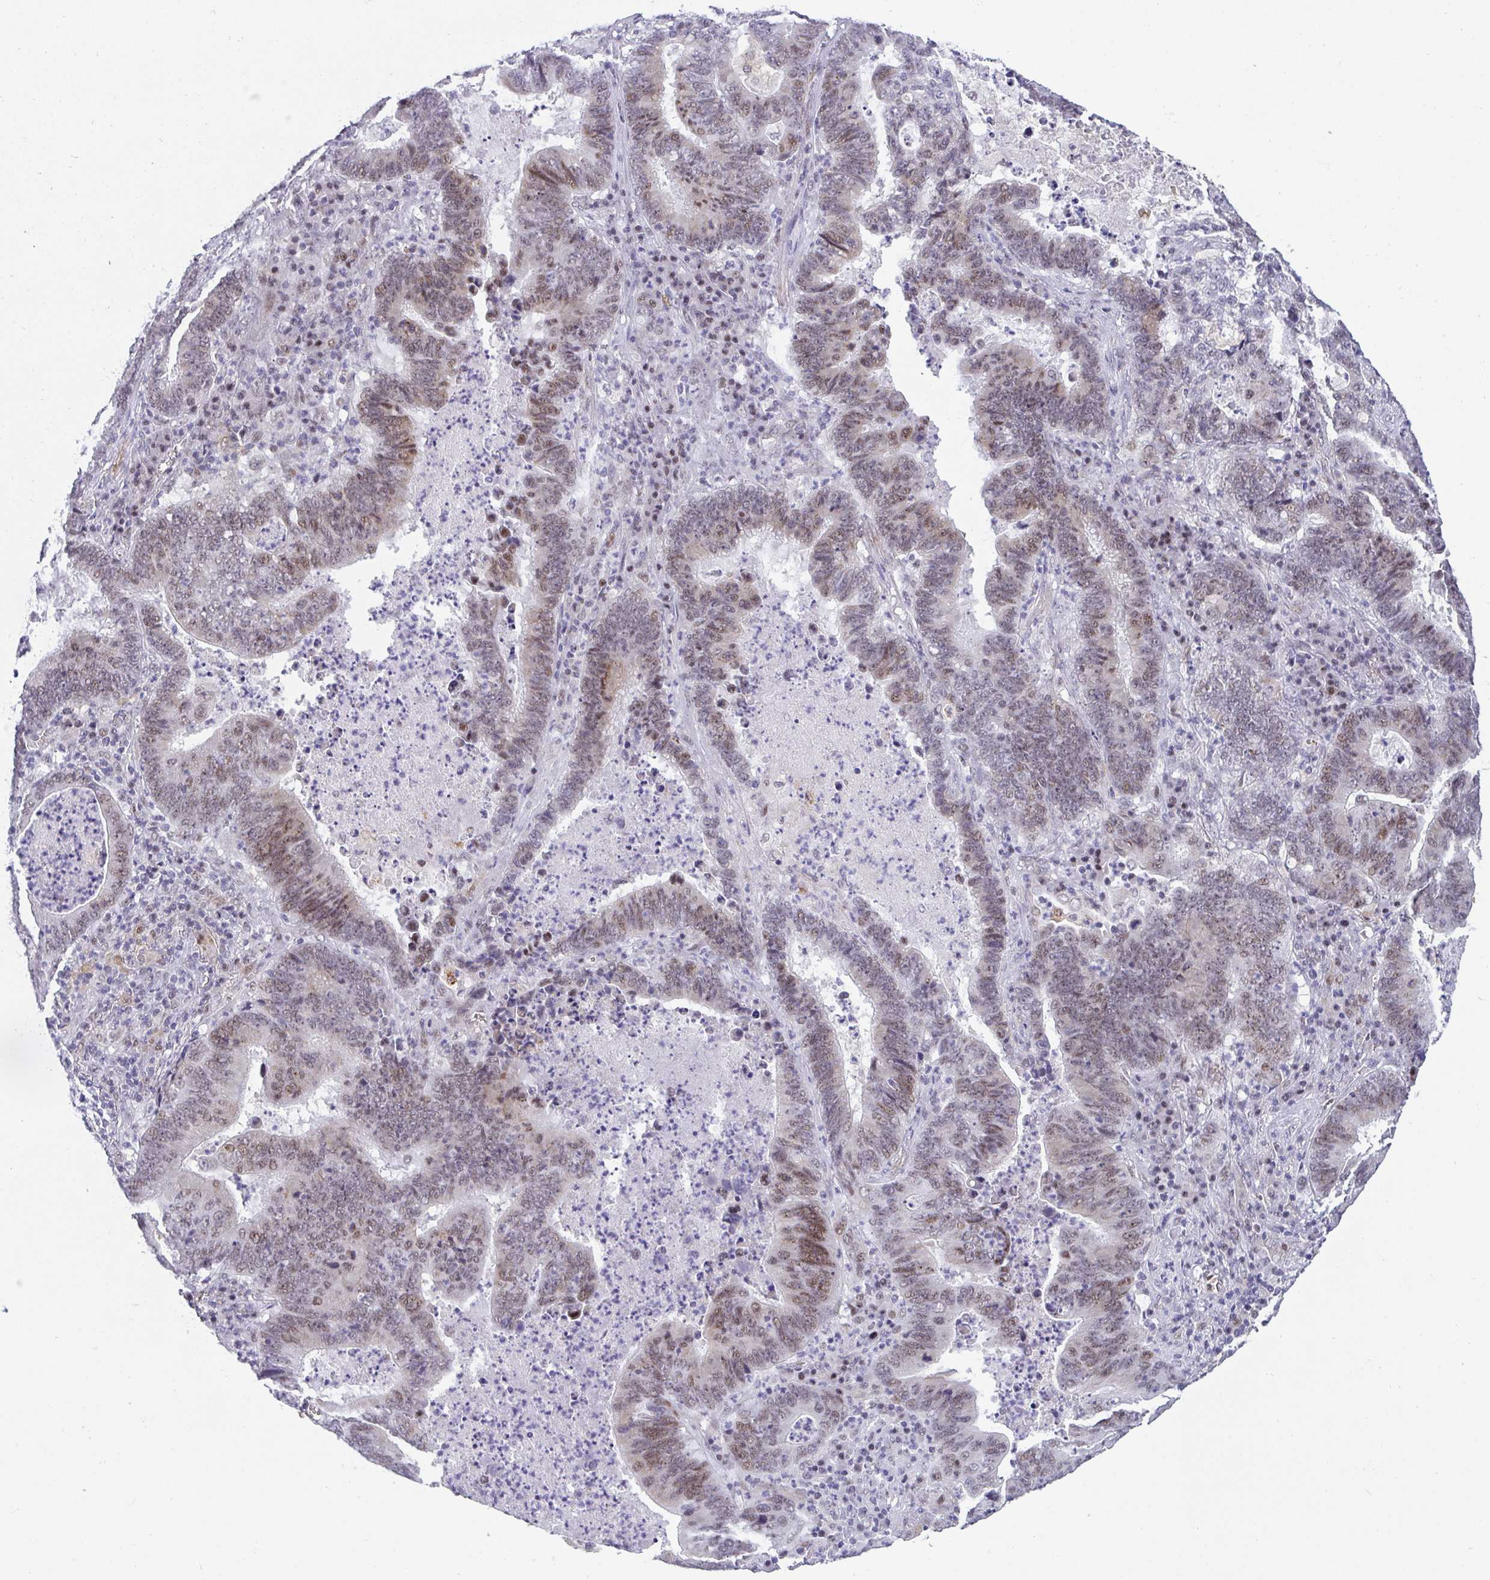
{"staining": {"intensity": "weak", "quantity": "25%-75%", "location": "nuclear"}, "tissue": "lung cancer", "cell_type": "Tumor cells", "image_type": "cancer", "snomed": [{"axis": "morphology", "description": "Aneuploidy"}, {"axis": "morphology", "description": "Adenocarcinoma, NOS"}, {"axis": "morphology", "description": "Adenocarcinoma primary or metastatic"}, {"axis": "topography", "description": "Lung"}], "caption": "Approximately 25%-75% of tumor cells in human lung cancer show weak nuclear protein positivity as visualized by brown immunohistochemical staining.", "gene": "TNMD", "patient": {"sex": "female", "age": 75}}